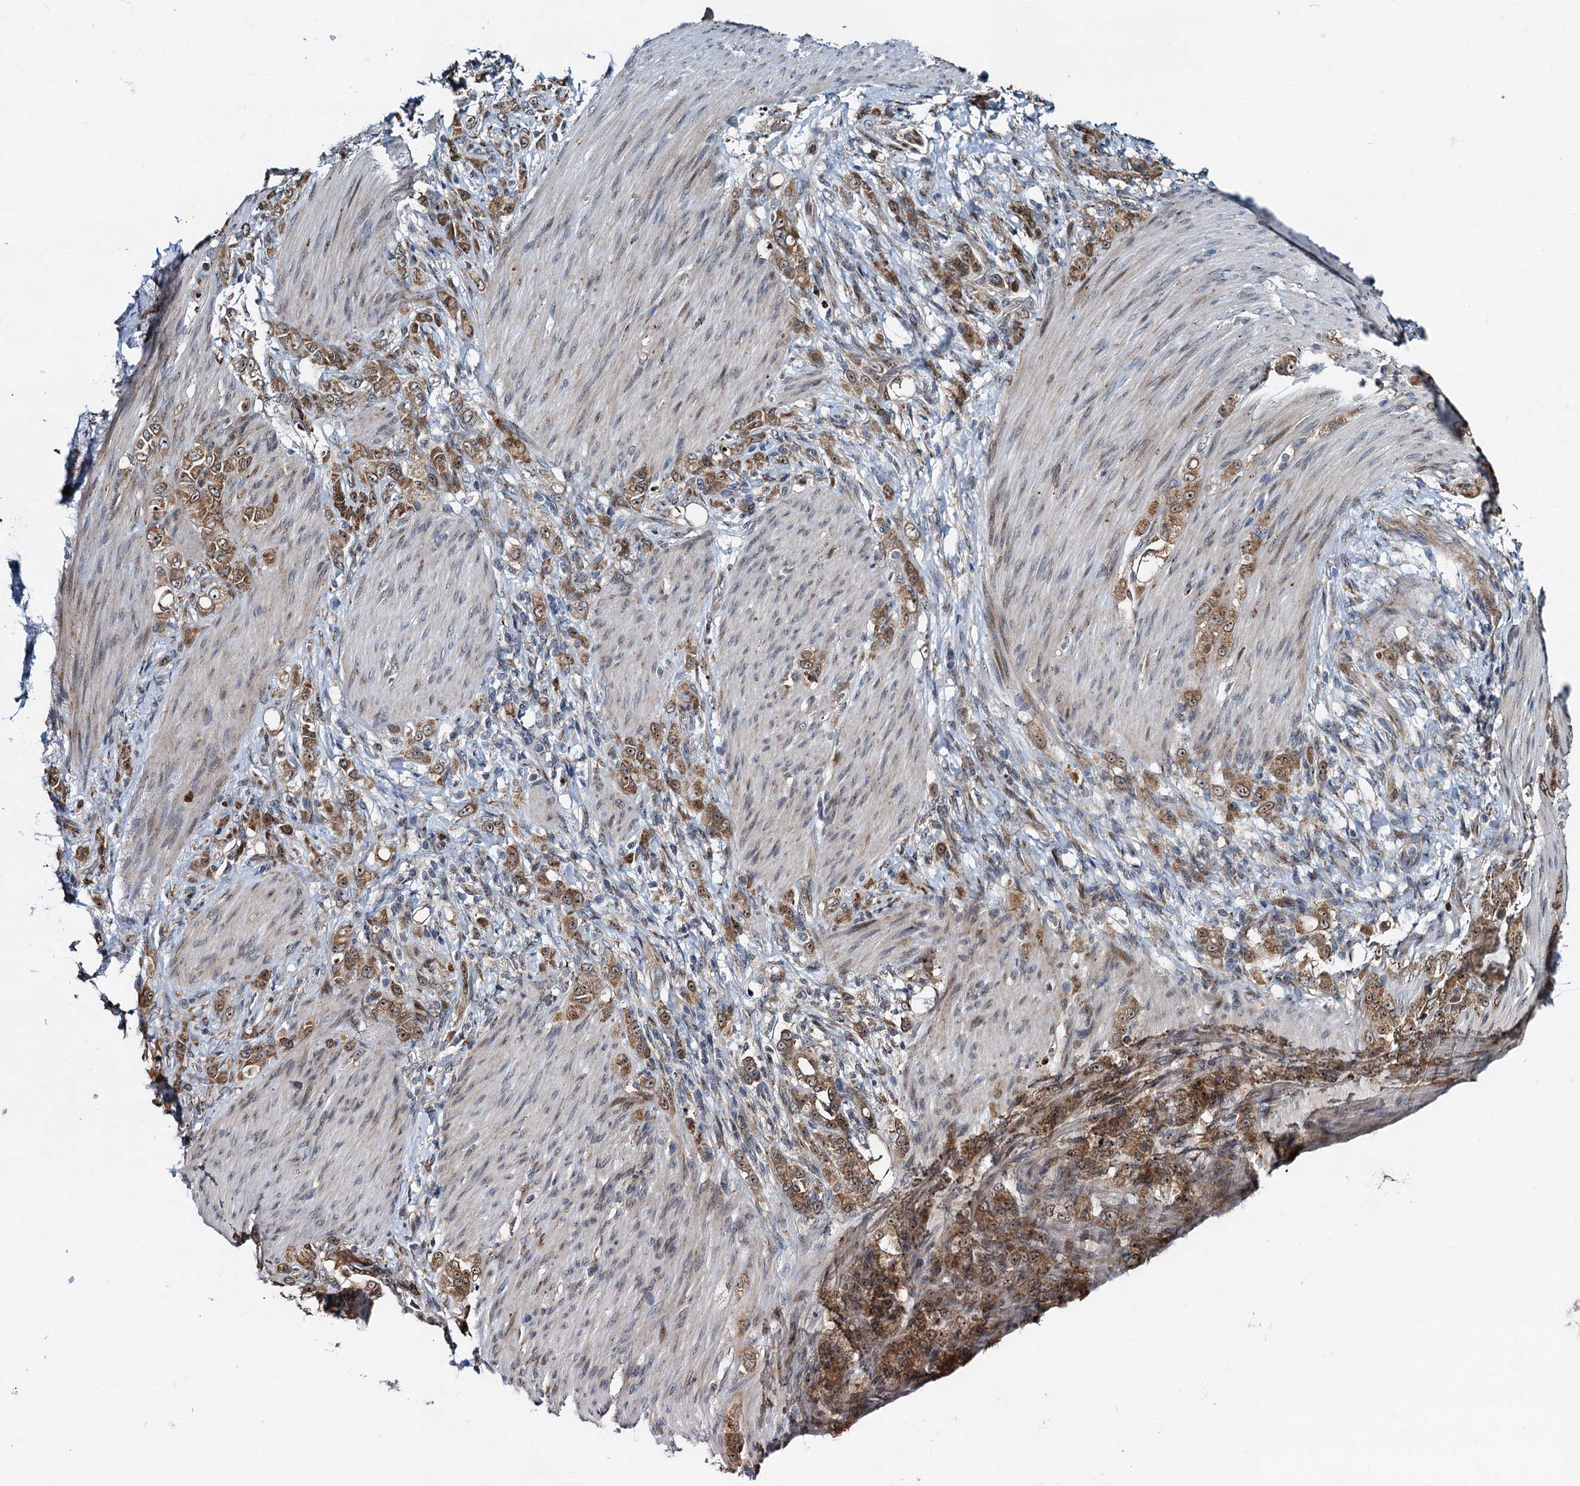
{"staining": {"intensity": "moderate", "quantity": ">75%", "location": "cytoplasmic/membranous,nuclear"}, "tissue": "stomach cancer", "cell_type": "Tumor cells", "image_type": "cancer", "snomed": [{"axis": "morphology", "description": "Adenocarcinoma, NOS"}, {"axis": "topography", "description": "Stomach"}], "caption": "The histopathology image demonstrates staining of stomach cancer (adenocarcinoma), revealing moderate cytoplasmic/membranous and nuclear protein staining (brown color) within tumor cells.", "gene": "DNAJC21", "patient": {"sex": "female", "age": 79}}